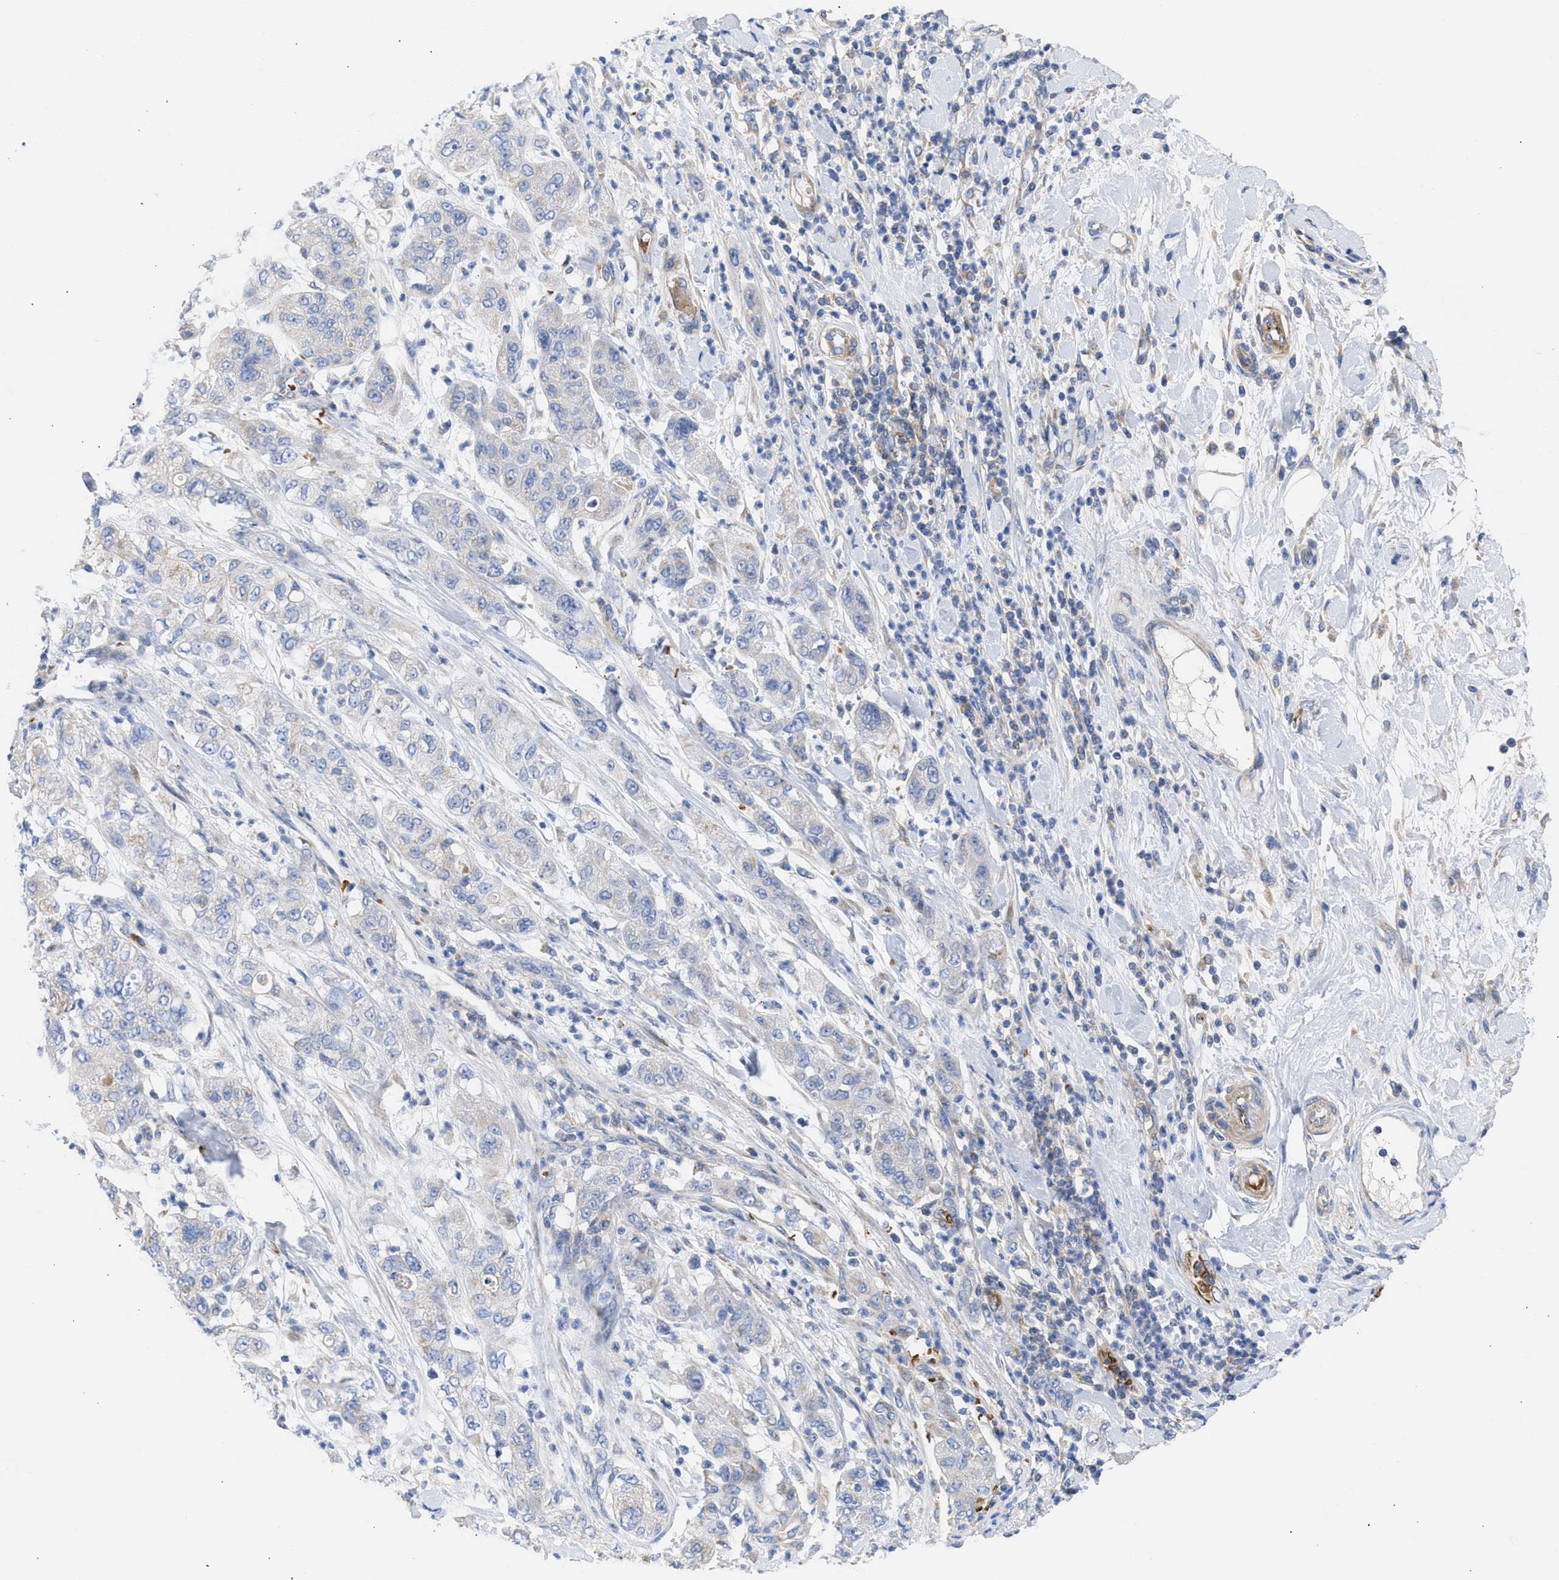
{"staining": {"intensity": "weak", "quantity": "<25%", "location": "cytoplasmic/membranous"}, "tissue": "pancreatic cancer", "cell_type": "Tumor cells", "image_type": "cancer", "snomed": [{"axis": "morphology", "description": "Adenocarcinoma, NOS"}, {"axis": "topography", "description": "Pancreas"}], "caption": "High power microscopy photomicrograph of an IHC image of pancreatic cancer, revealing no significant staining in tumor cells. (DAB (3,3'-diaminobenzidine) immunohistochemistry (IHC) with hematoxylin counter stain).", "gene": "BTG3", "patient": {"sex": "female", "age": 78}}